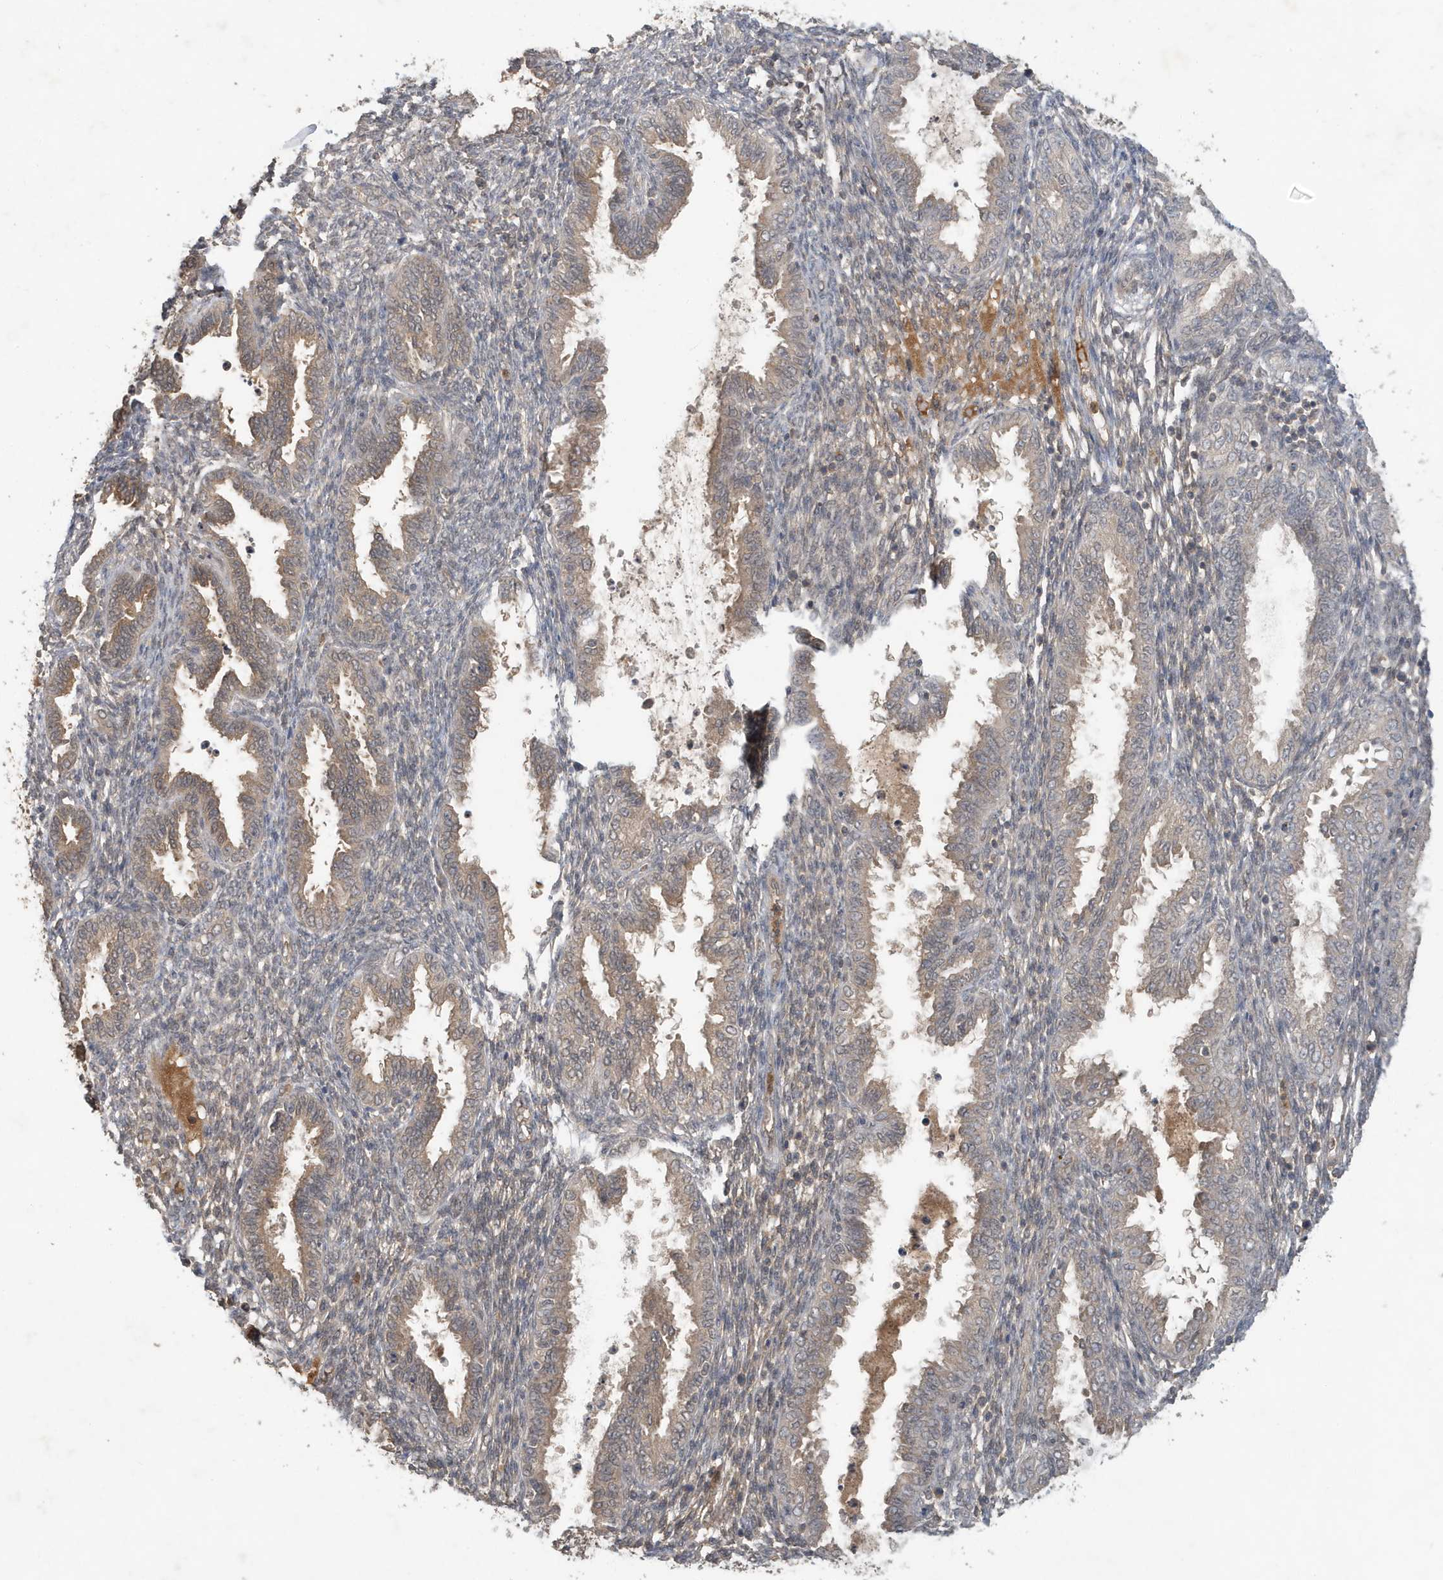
{"staining": {"intensity": "weak", "quantity": "25%-75%", "location": "cytoplasmic/membranous"}, "tissue": "endometrium", "cell_type": "Cells in endometrial stroma", "image_type": "normal", "snomed": [{"axis": "morphology", "description": "Normal tissue, NOS"}, {"axis": "topography", "description": "Endometrium"}], "caption": "This photomicrograph reveals unremarkable endometrium stained with immunohistochemistry (IHC) to label a protein in brown. The cytoplasmic/membranous of cells in endometrial stroma show weak positivity for the protein. Nuclei are counter-stained blue.", "gene": "ABCB9", "patient": {"sex": "female", "age": 33}}